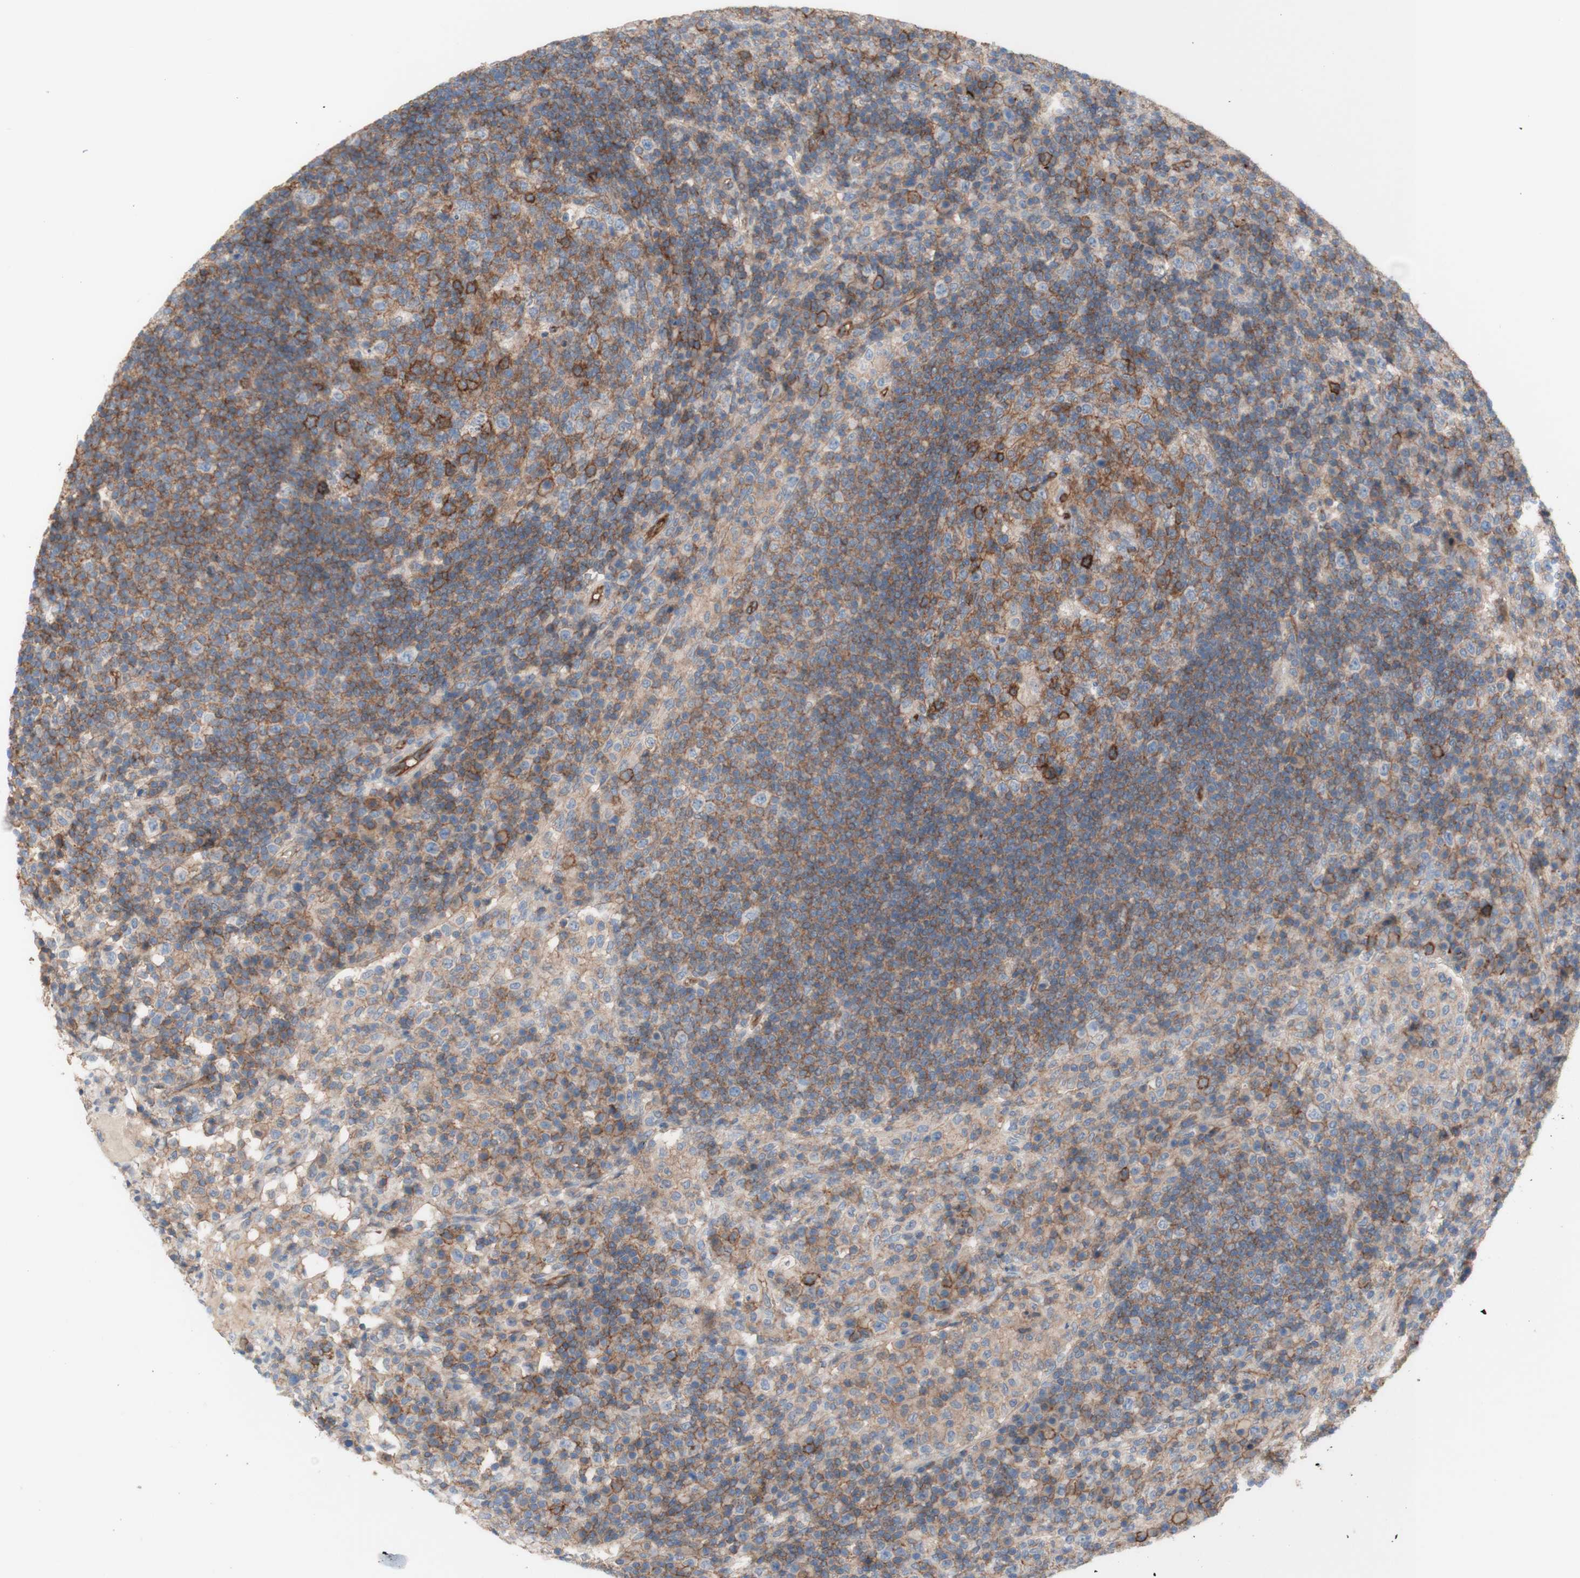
{"staining": {"intensity": "moderate", "quantity": "25%-75%", "location": "cytoplasmic/membranous"}, "tissue": "lymph node", "cell_type": "Germinal center cells", "image_type": "normal", "snomed": [{"axis": "morphology", "description": "Normal tissue, NOS"}, {"axis": "topography", "description": "Lymph node"}], "caption": "Unremarkable lymph node displays moderate cytoplasmic/membranous expression in approximately 25%-75% of germinal center cells The staining is performed using DAB (3,3'-diaminobenzidine) brown chromogen to label protein expression. The nuclei are counter-stained blue using hematoxylin..", "gene": "CD46", "patient": {"sex": "female", "age": 53}}